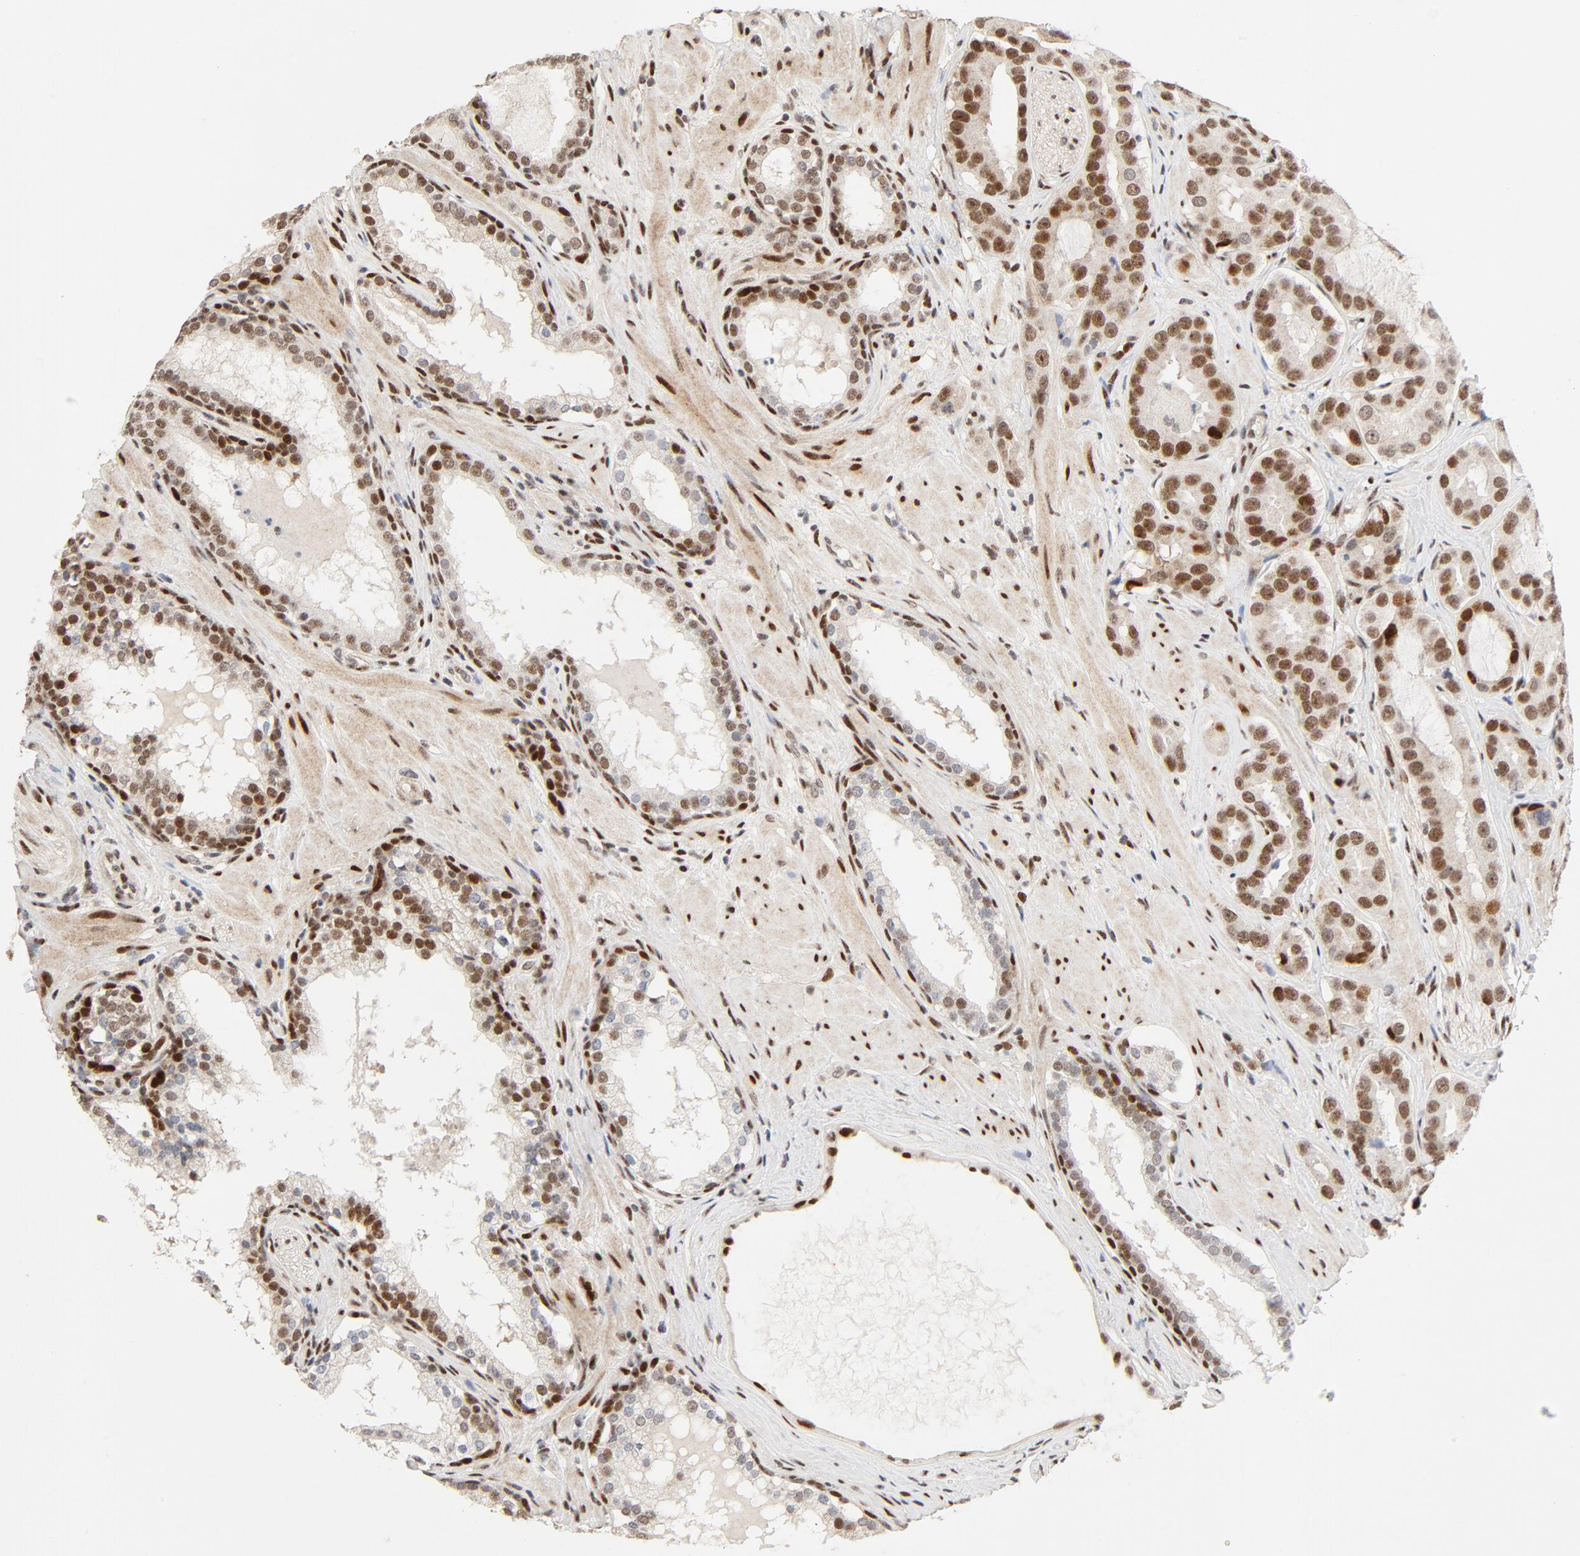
{"staining": {"intensity": "strong", "quantity": ">75%", "location": "nuclear"}, "tissue": "prostate cancer", "cell_type": "Tumor cells", "image_type": "cancer", "snomed": [{"axis": "morphology", "description": "Adenocarcinoma, Low grade"}, {"axis": "topography", "description": "Prostate"}], "caption": "IHC (DAB (3,3'-diaminobenzidine)) staining of human prostate adenocarcinoma (low-grade) shows strong nuclear protein expression in approximately >75% of tumor cells. Immunohistochemistry (ihc) stains the protein of interest in brown and the nuclei are stained blue.", "gene": "GTF2I", "patient": {"sex": "male", "age": 59}}